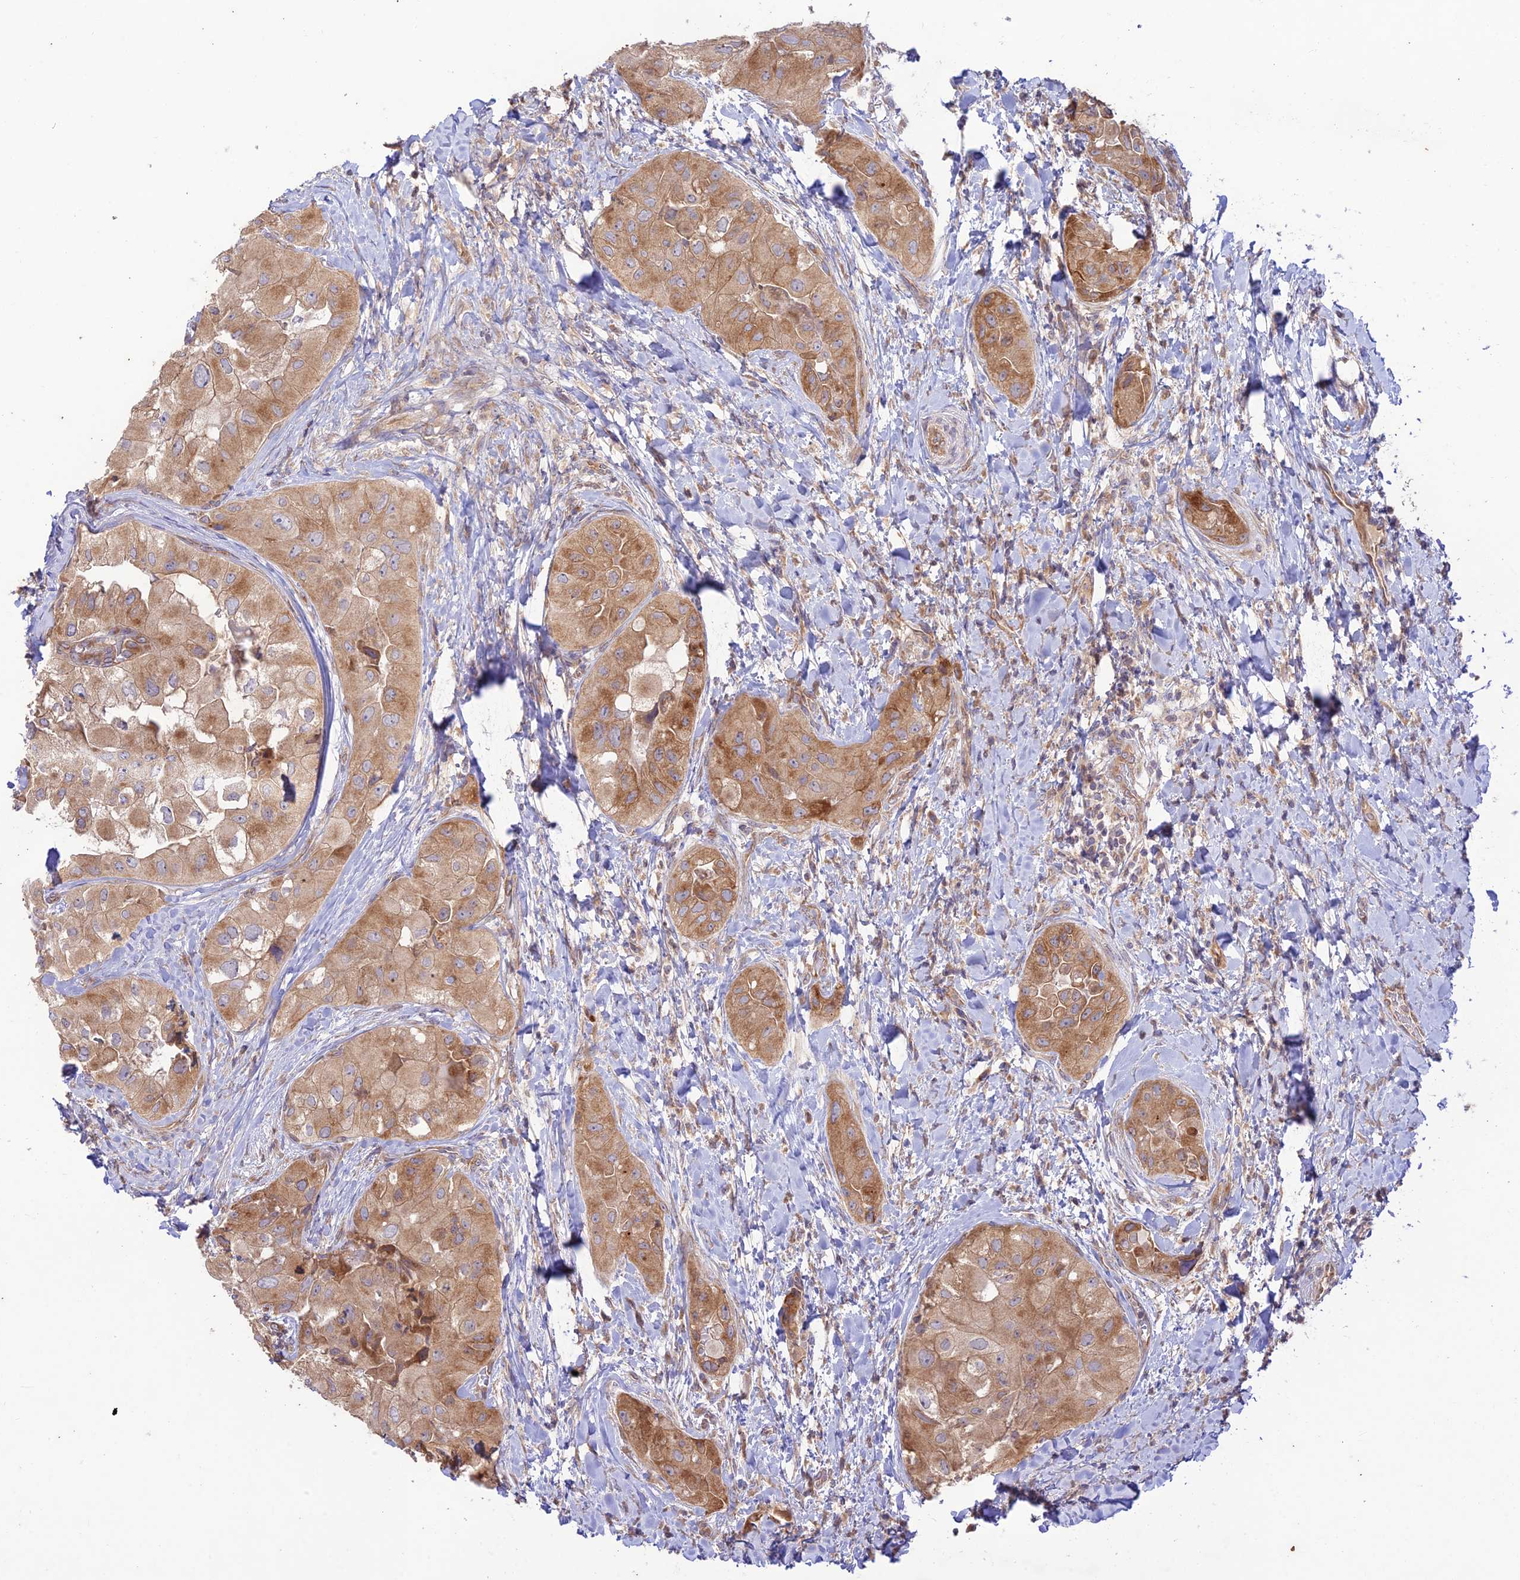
{"staining": {"intensity": "moderate", "quantity": ">75%", "location": "cytoplasmic/membranous"}, "tissue": "thyroid cancer", "cell_type": "Tumor cells", "image_type": "cancer", "snomed": [{"axis": "morphology", "description": "Normal tissue, NOS"}, {"axis": "morphology", "description": "Papillary adenocarcinoma, NOS"}, {"axis": "topography", "description": "Thyroid gland"}], "caption": "There is medium levels of moderate cytoplasmic/membranous staining in tumor cells of thyroid papillary adenocarcinoma, as demonstrated by immunohistochemical staining (brown color).", "gene": "TMEM259", "patient": {"sex": "female", "age": 59}}